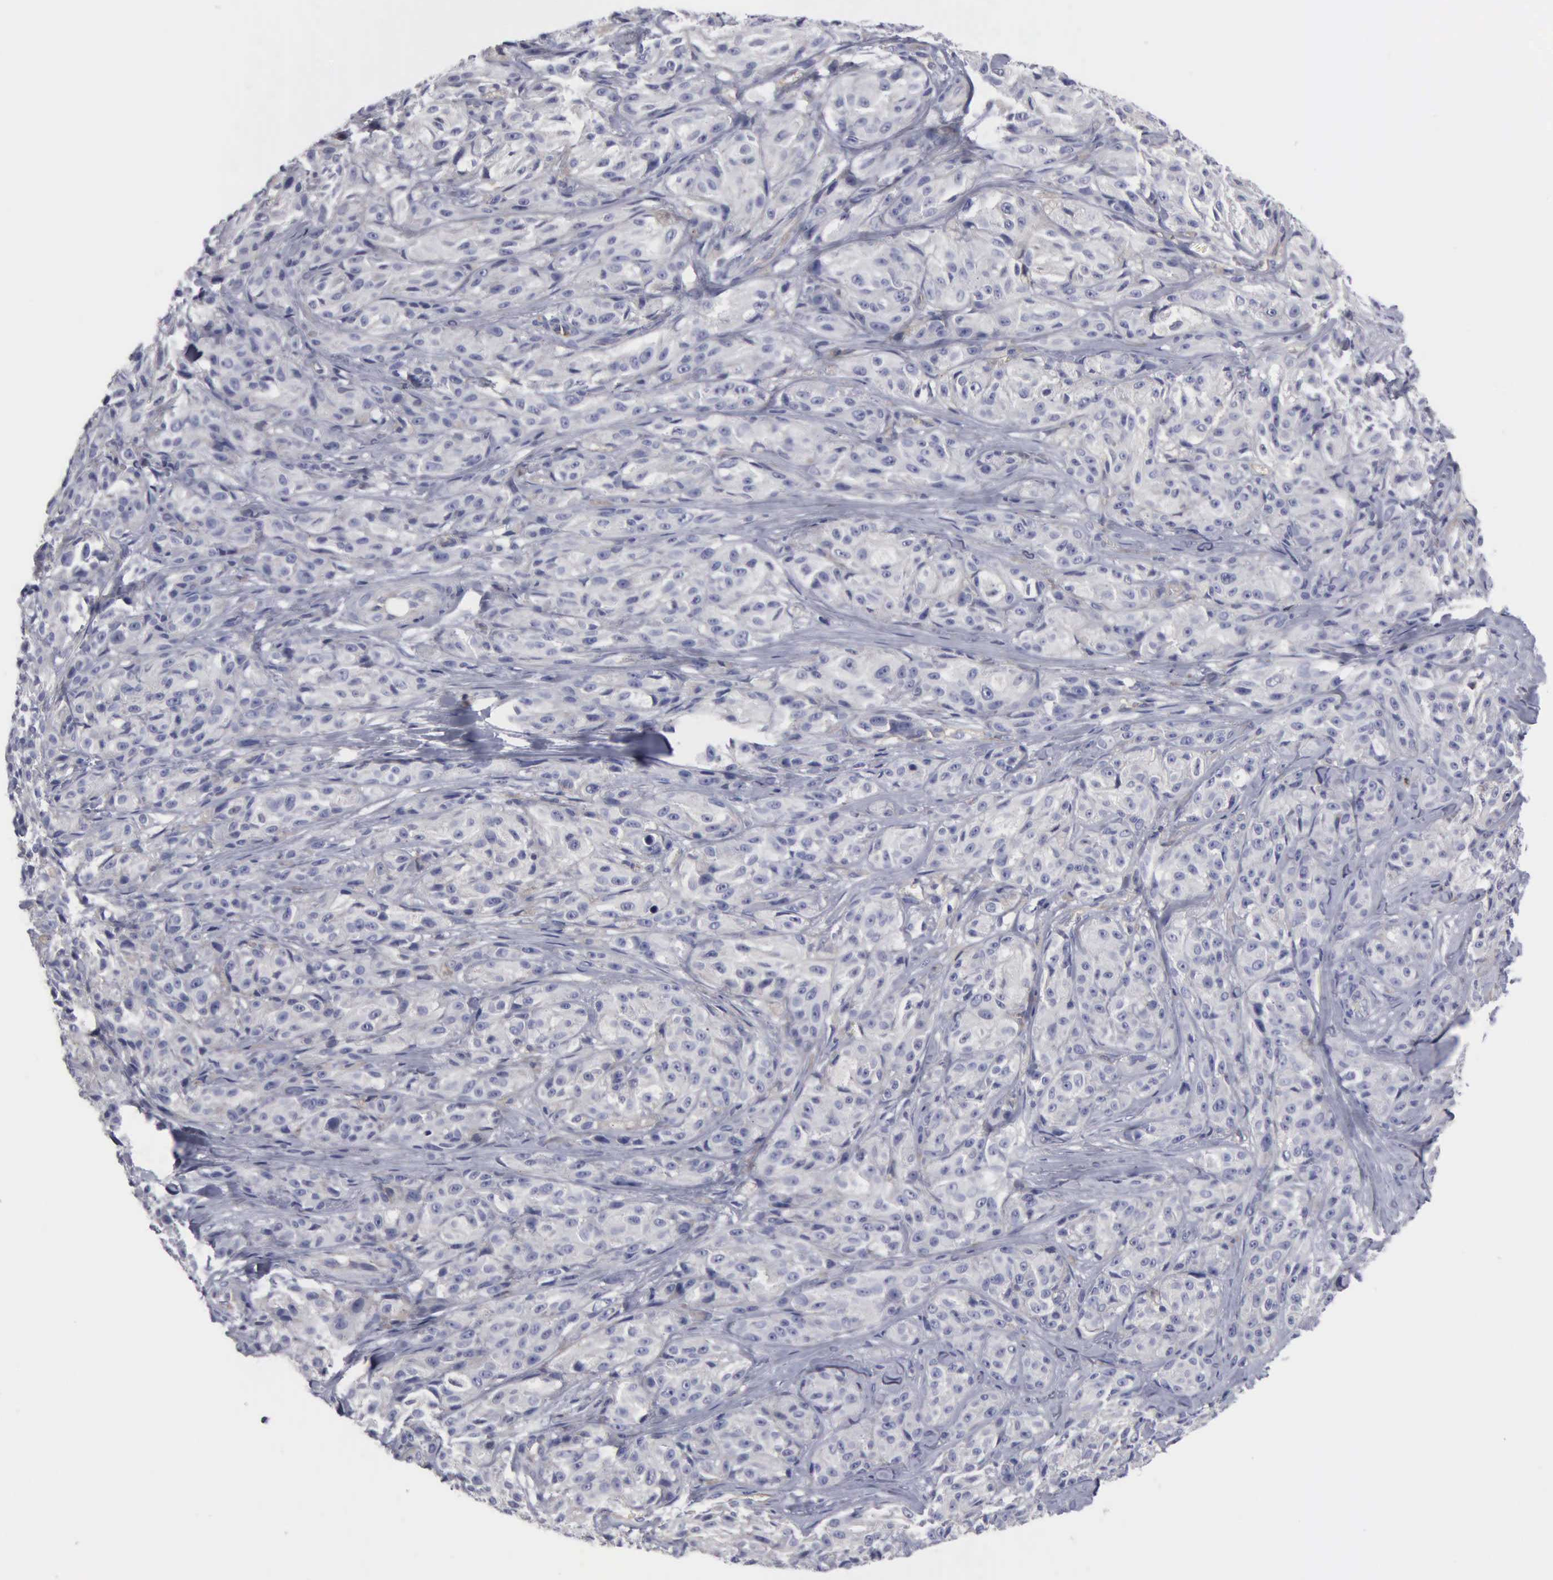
{"staining": {"intensity": "negative", "quantity": "none", "location": "none"}, "tissue": "melanoma", "cell_type": "Tumor cells", "image_type": "cancer", "snomed": [{"axis": "morphology", "description": "Malignant melanoma, NOS"}, {"axis": "topography", "description": "Skin"}], "caption": "Tumor cells show no significant protein positivity in malignant melanoma.", "gene": "RDX", "patient": {"sex": "male", "age": 56}}